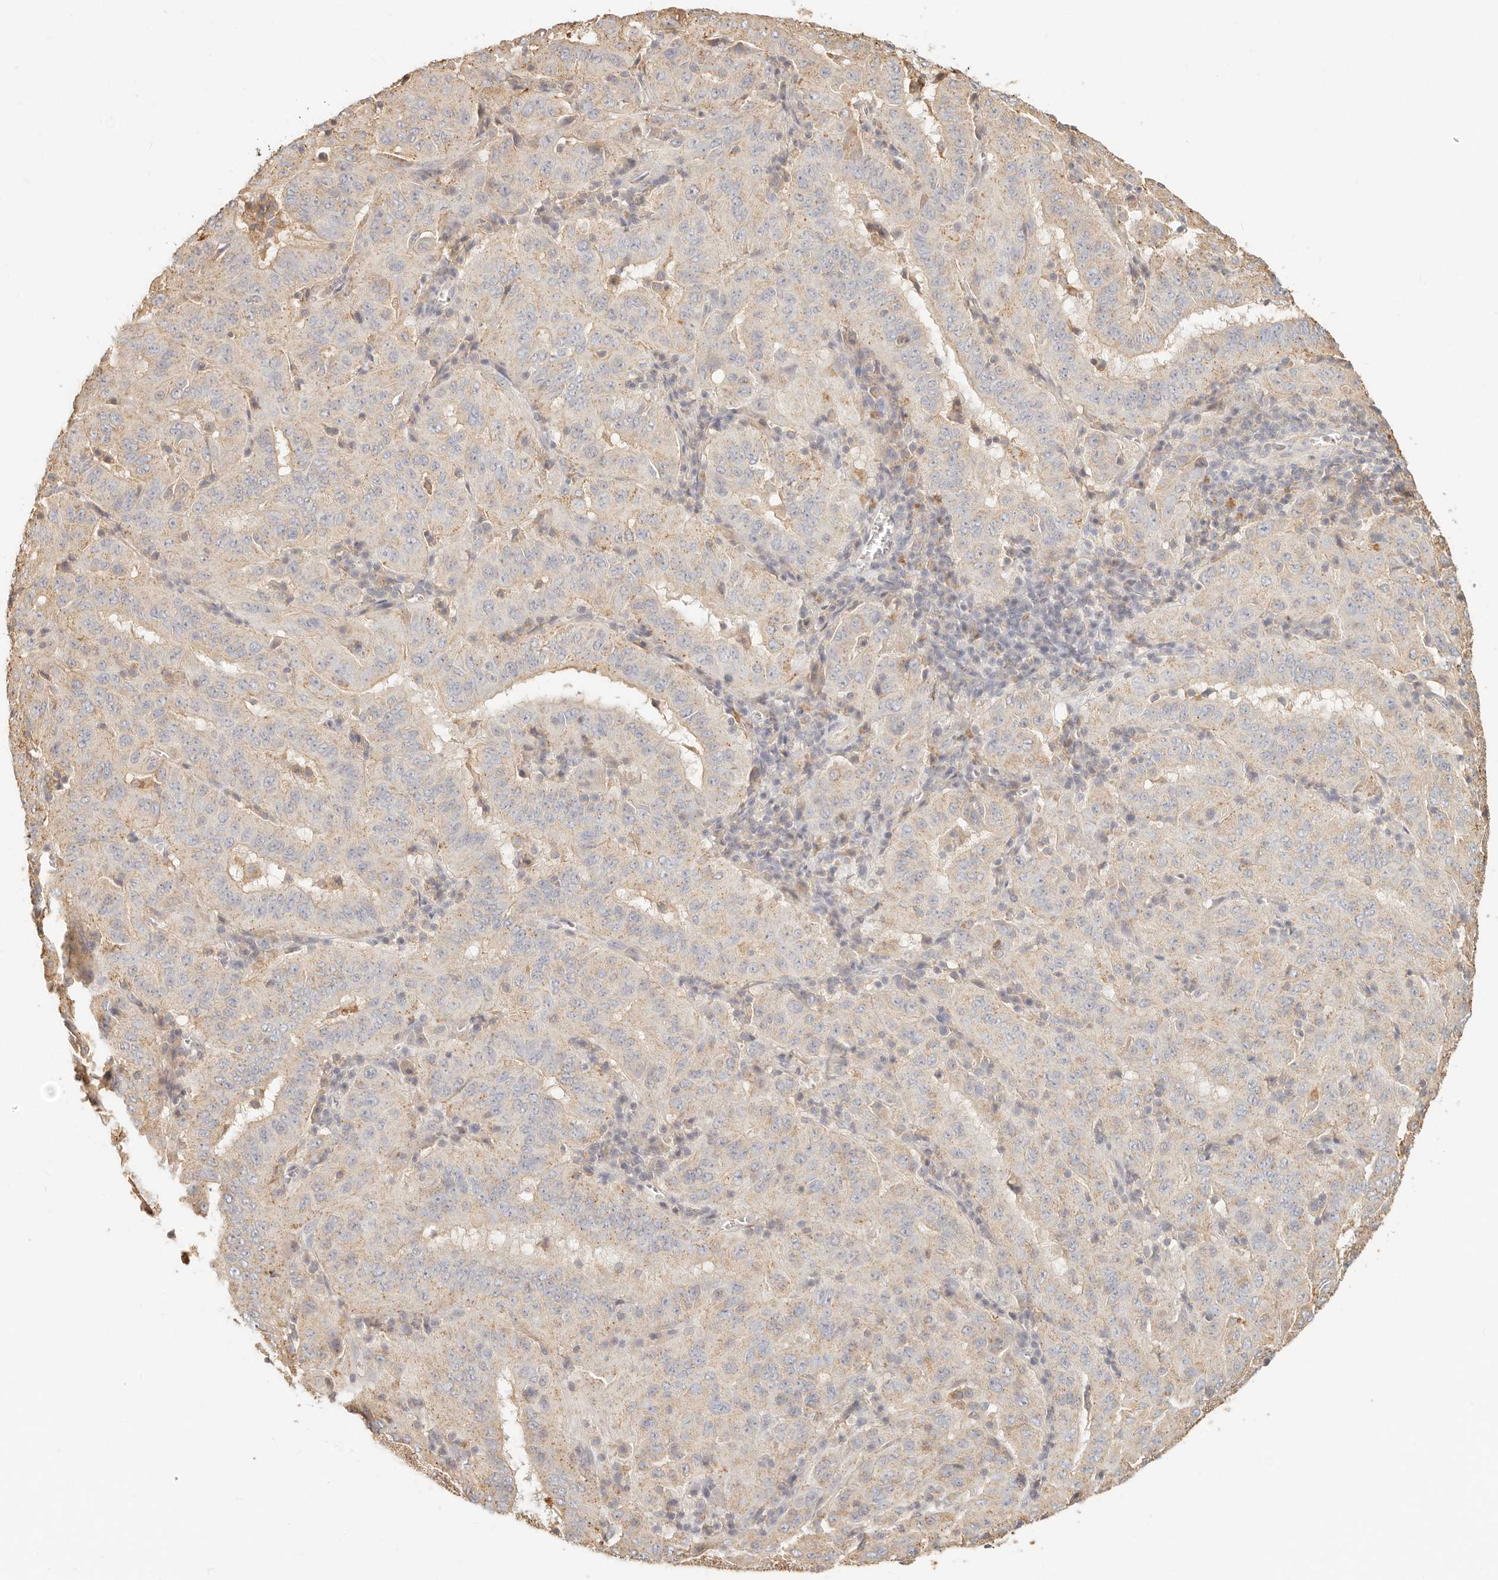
{"staining": {"intensity": "weak", "quantity": ">75%", "location": "cytoplasmic/membranous"}, "tissue": "pancreatic cancer", "cell_type": "Tumor cells", "image_type": "cancer", "snomed": [{"axis": "morphology", "description": "Adenocarcinoma, NOS"}, {"axis": "topography", "description": "Pancreas"}], "caption": "Protein expression analysis of pancreatic adenocarcinoma exhibits weak cytoplasmic/membranous positivity in approximately >75% of tumor cells. (DAB (3,3'-diaminobenzidine) IHC, brown staining for protein, blue staining for nuclei).", "gene": "CNMD", "patient": {"sex": "male", "age": 63}}